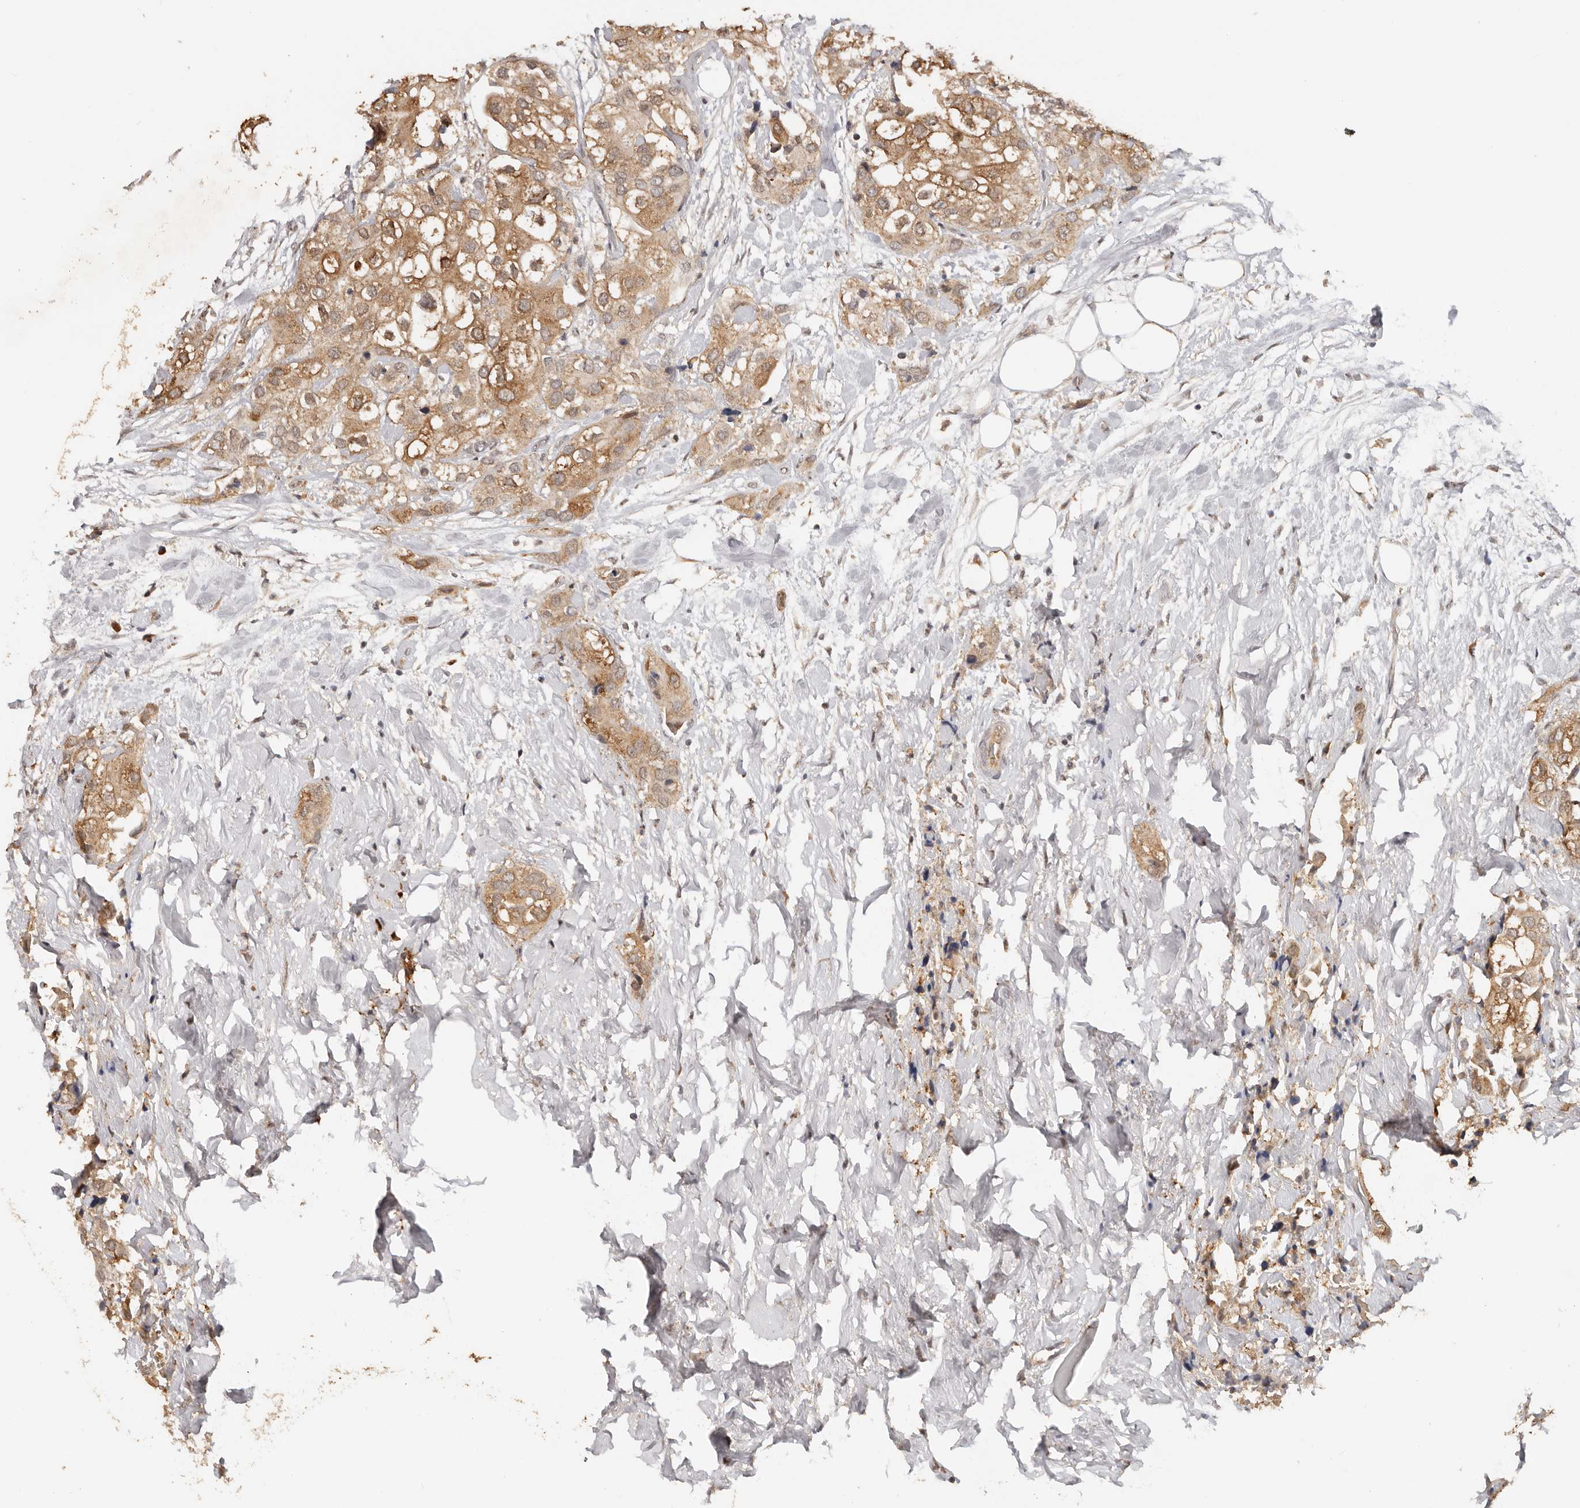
{"staining": {"intensity": "moderate", "quantity": ">75%", "location": "cytoplasmic/membranous,nuclear"}, "tissue": "urothelial cancer", "cell_type": "Tumor cells", "image_type": "cancer", "snomed": [{"axis": "morphology", "description": "Urothelial carcinoma, High grade"}, {"axis": "topography", "description": "Urinary bladder"}], "caption": "High-grade urothelial carcinoma tissue demonstrates moderate cytoplasmic/membranous and nuclear expression in approximately >75% of tumor cells, visualized by immunohistochemistry.", "gene": "SEC14L1", "patient": {"sex": "male", "age": 64}}